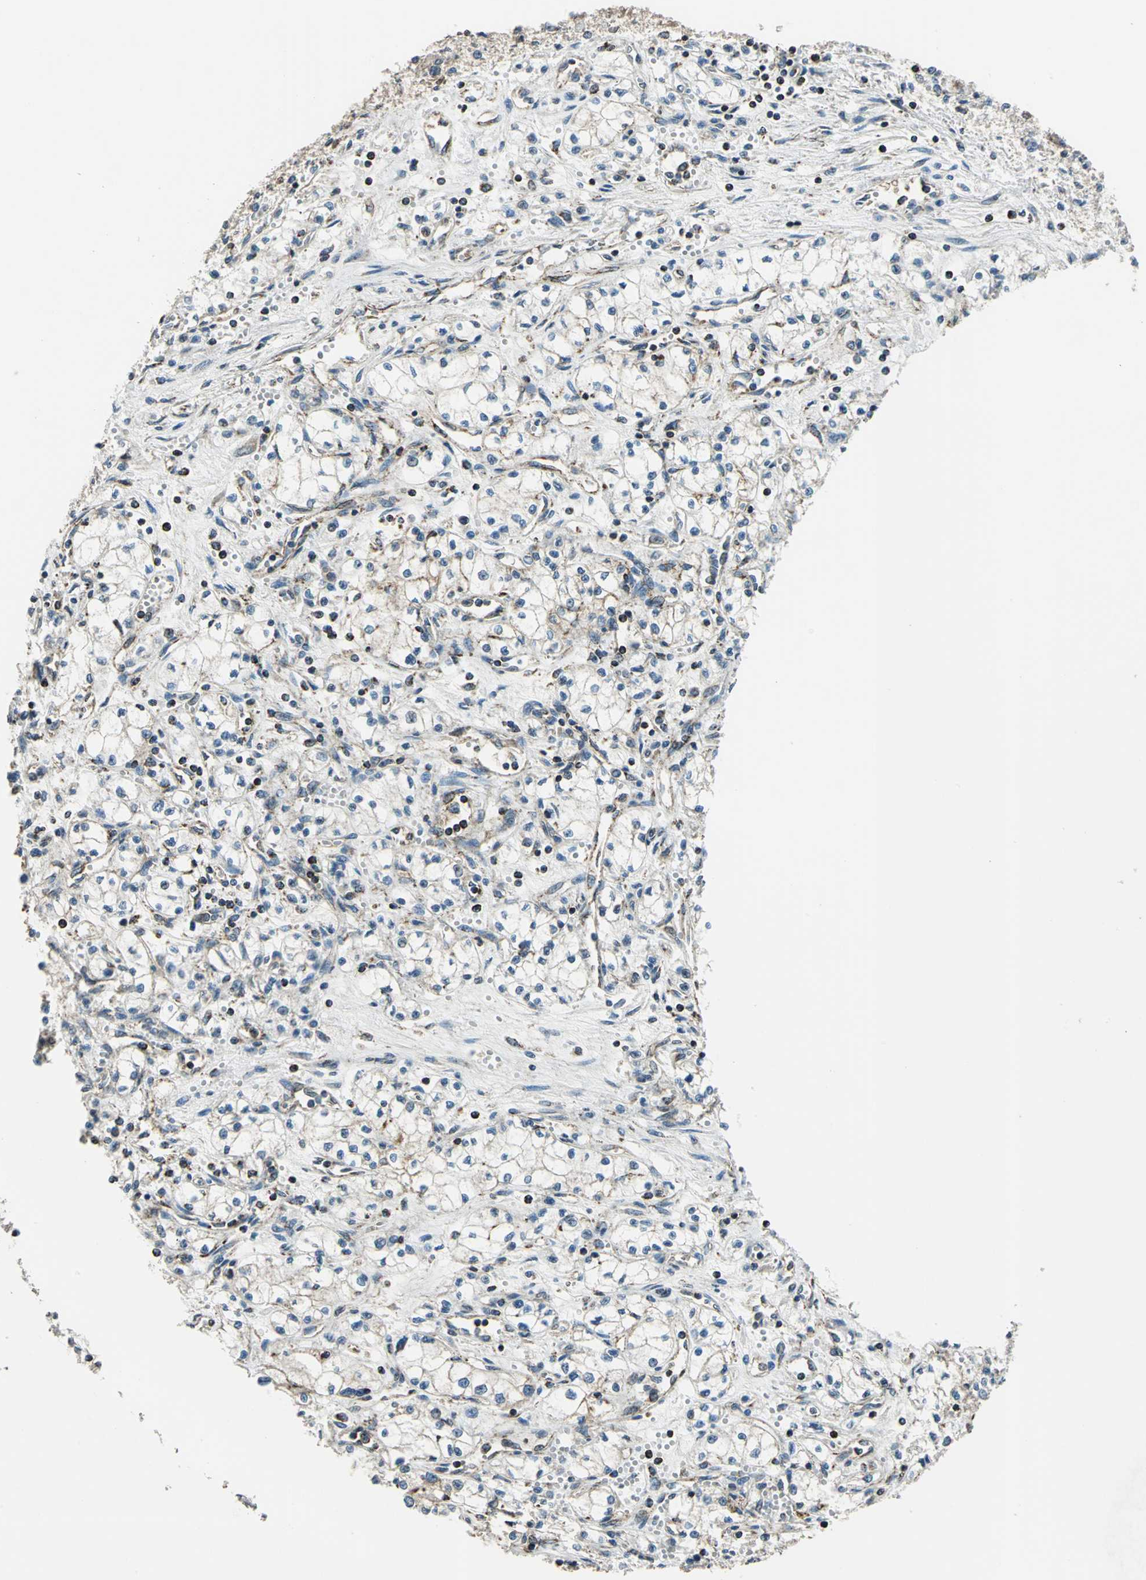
{"staining": {"intensity": "weak", "quantity": "<25%", "location": "cytoplasmic/membranous"}, "tissue": "renal cancer", "cell_type": "Tumor cells", "image_type": "cancer", "snomed": [{"axis": "morphology", "description": "Normal tissue, NOS"}, {"axis": "morphology", "description": "Adenocarcinoma, NOS"}, {"axis": "topography", "description": "Kidney"}], "caption": "A micrograph of adenocarcinoma (renal) stained for a protein demonstrates no brown staining in tumor cells.", "gene": "NUDT2", "patient": {"sex": "male", "age": 59}}